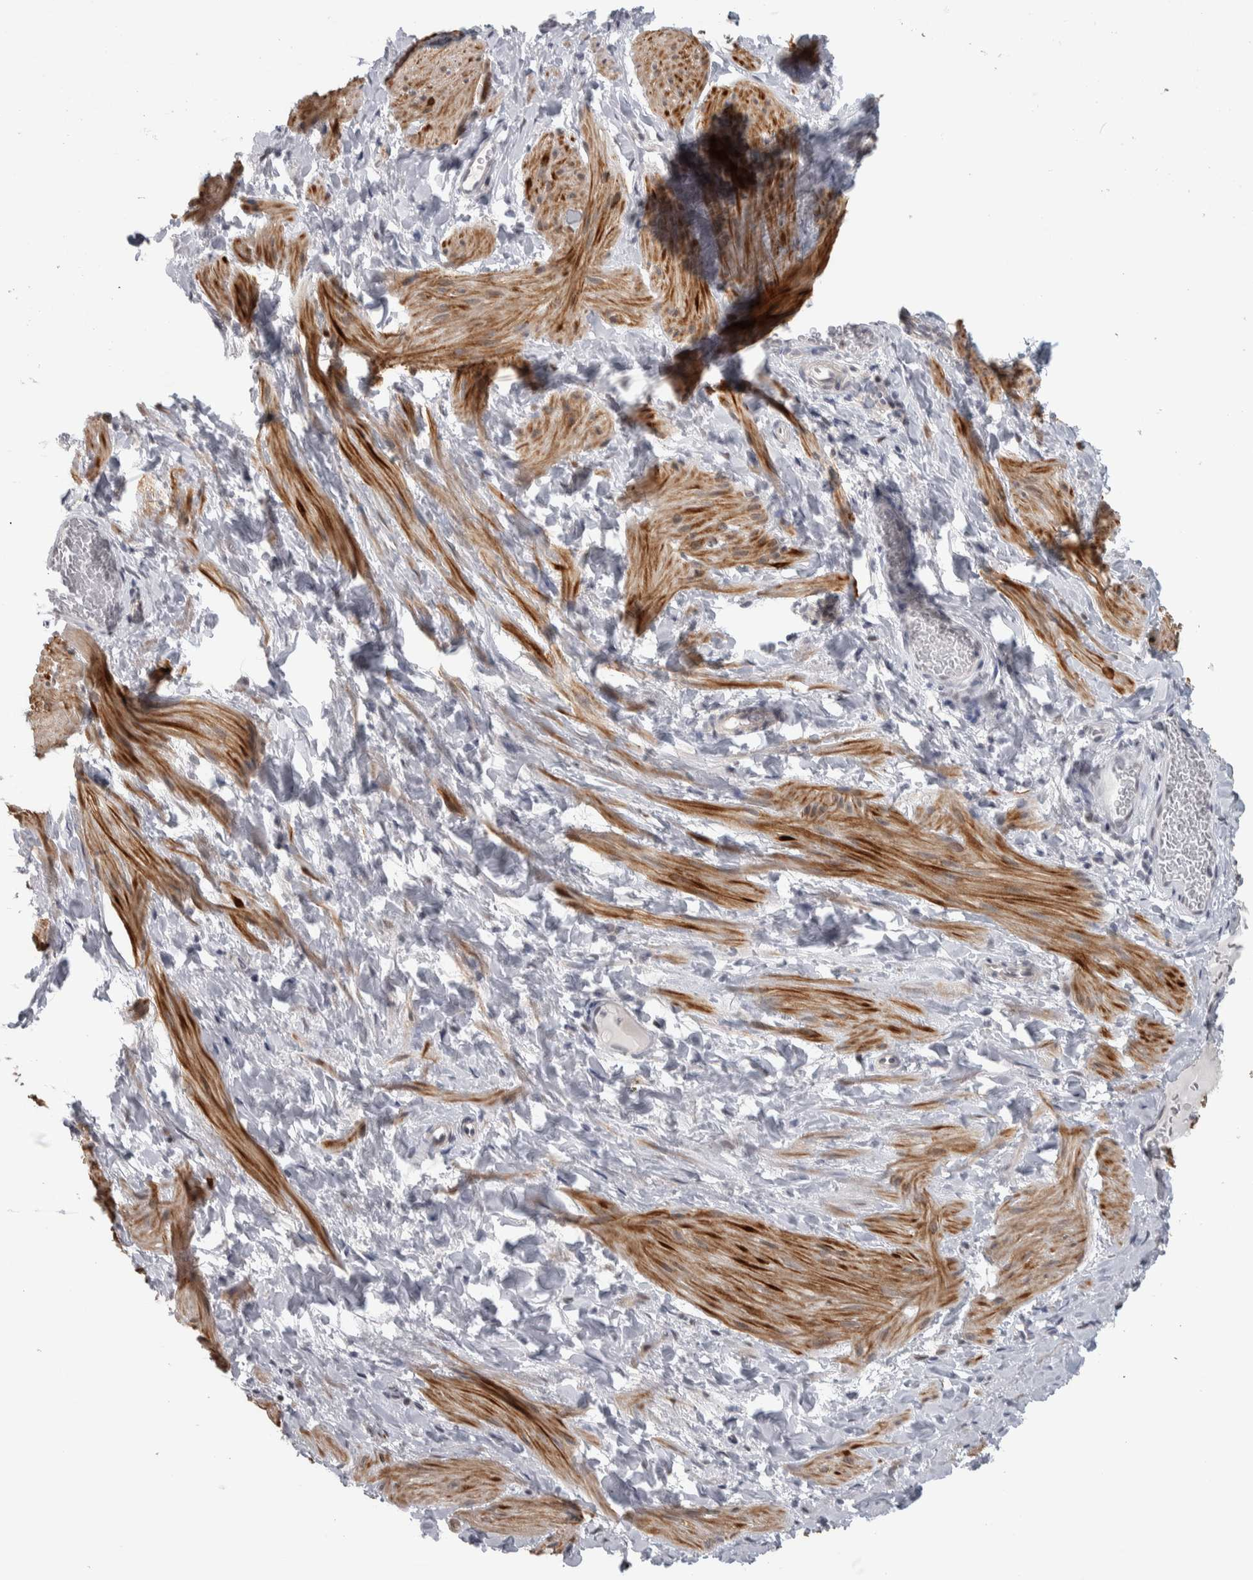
{"staining": {"intensity": "moderate", "quantity": ">75%", "location": "cytoplasmic/membranous,nuclear"}, "tissue": "smooth muscle", "cell_type": "Smooth muscle cells", "image_type": "normal", "snomed": [{"axis": "morphology", "description": "Normal tissue, NOS"}, {"axis": "topography", "description": "Smooth muscle"}], "caption": "Immunohistochemistry (IHC) of unremarkable human smooth muscle reveals medium levels of moderate cytoplasmic/membranous,nuclear staining in about >75% of smooth muscle cells.", "gene": "HEXIM2", "patient": {"sex": "male", "age": 16}}